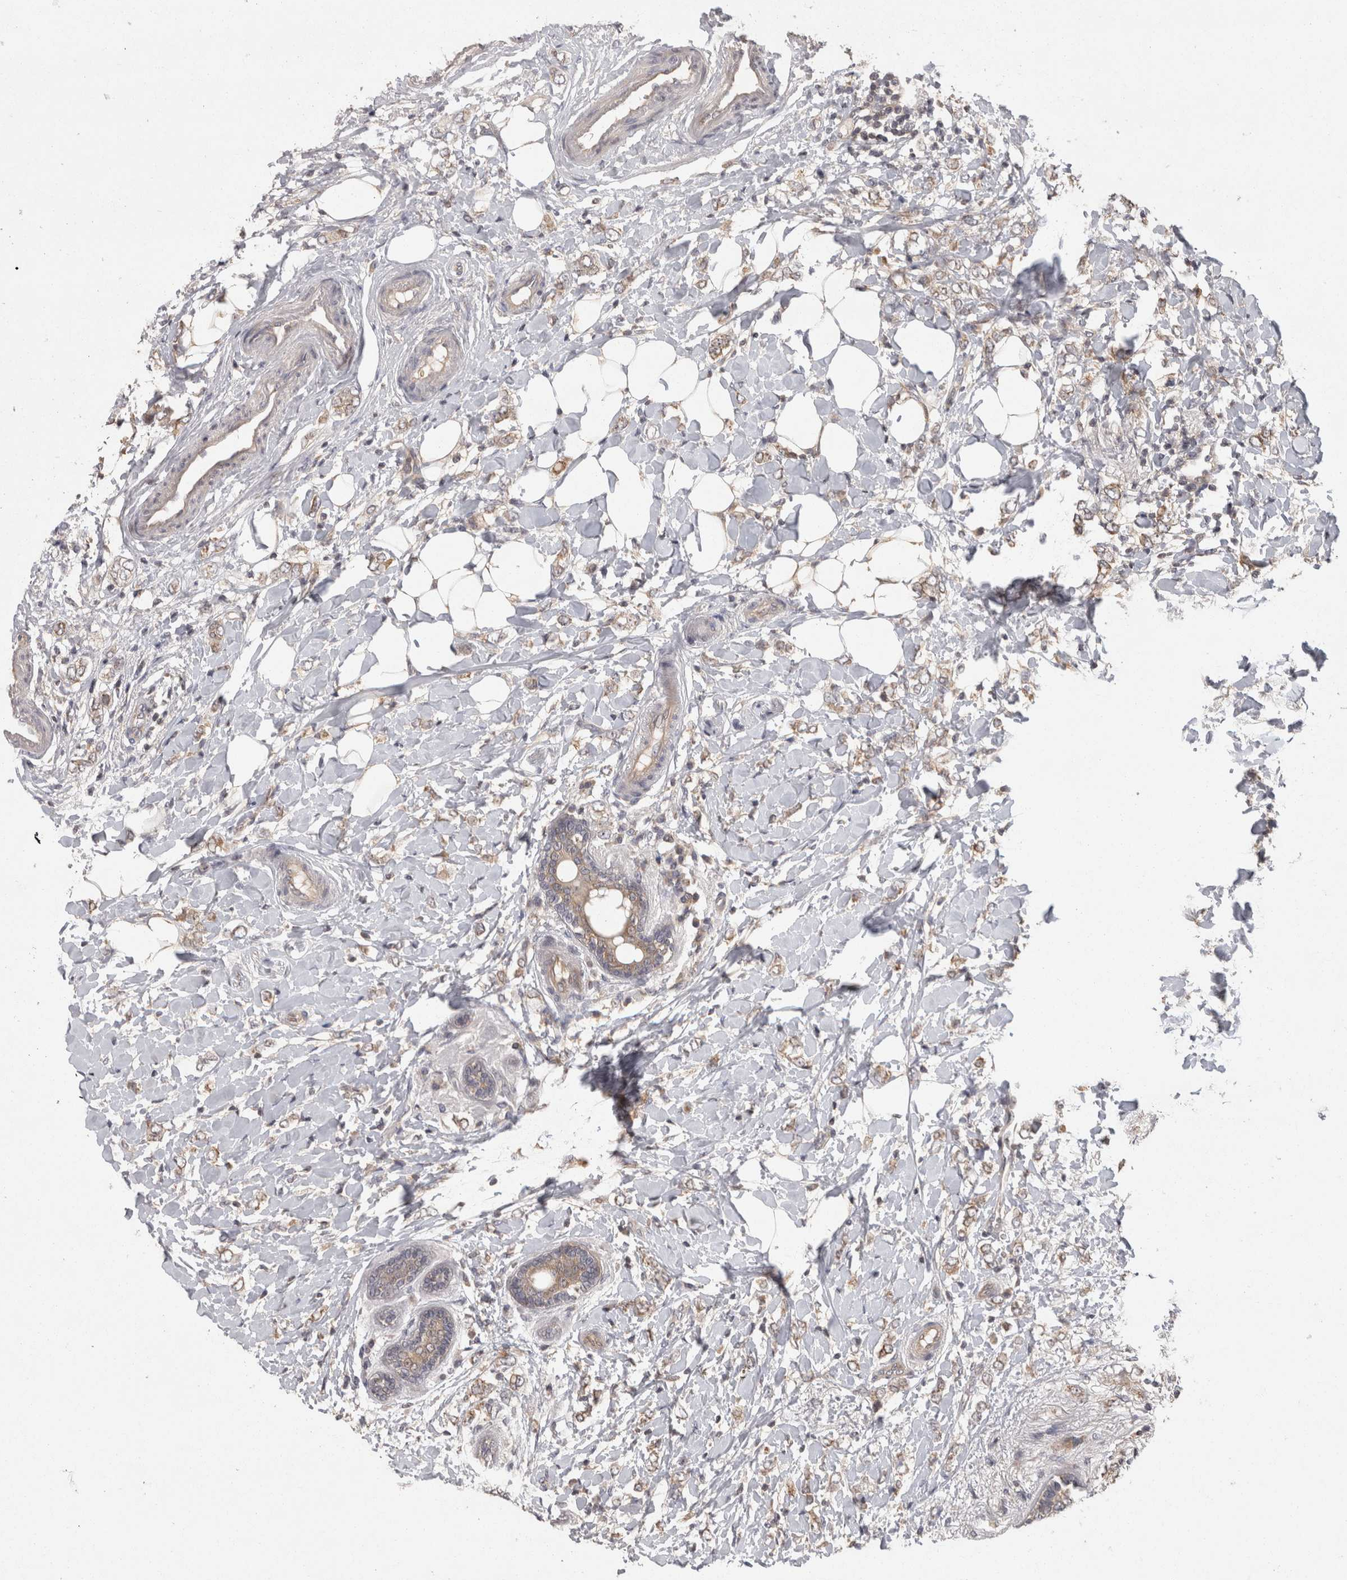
{"staining": {"intensity": "moderate", "quantity": ">75%", "location": "cytoplasmic/membranous"}, "tissue": "breast cancer", "cell_type": "Tumor cells", "image_type": "cancer", "snomed": [{"axis": "morphology", "description": "Normal tissue, NOS"}, {"axis": "morphology", "description": "Lobular carcinoma"}, {"axis": "topography", "description": "Breast"}], "caption": "Breast cancer tissue shows moderate cytoplasmic/membranous positivity in about >75% of tumor cells, visualized by immunohistochemistry.", "gene": "ACAT2", "patient": {"sex": "female", "age": 47}}